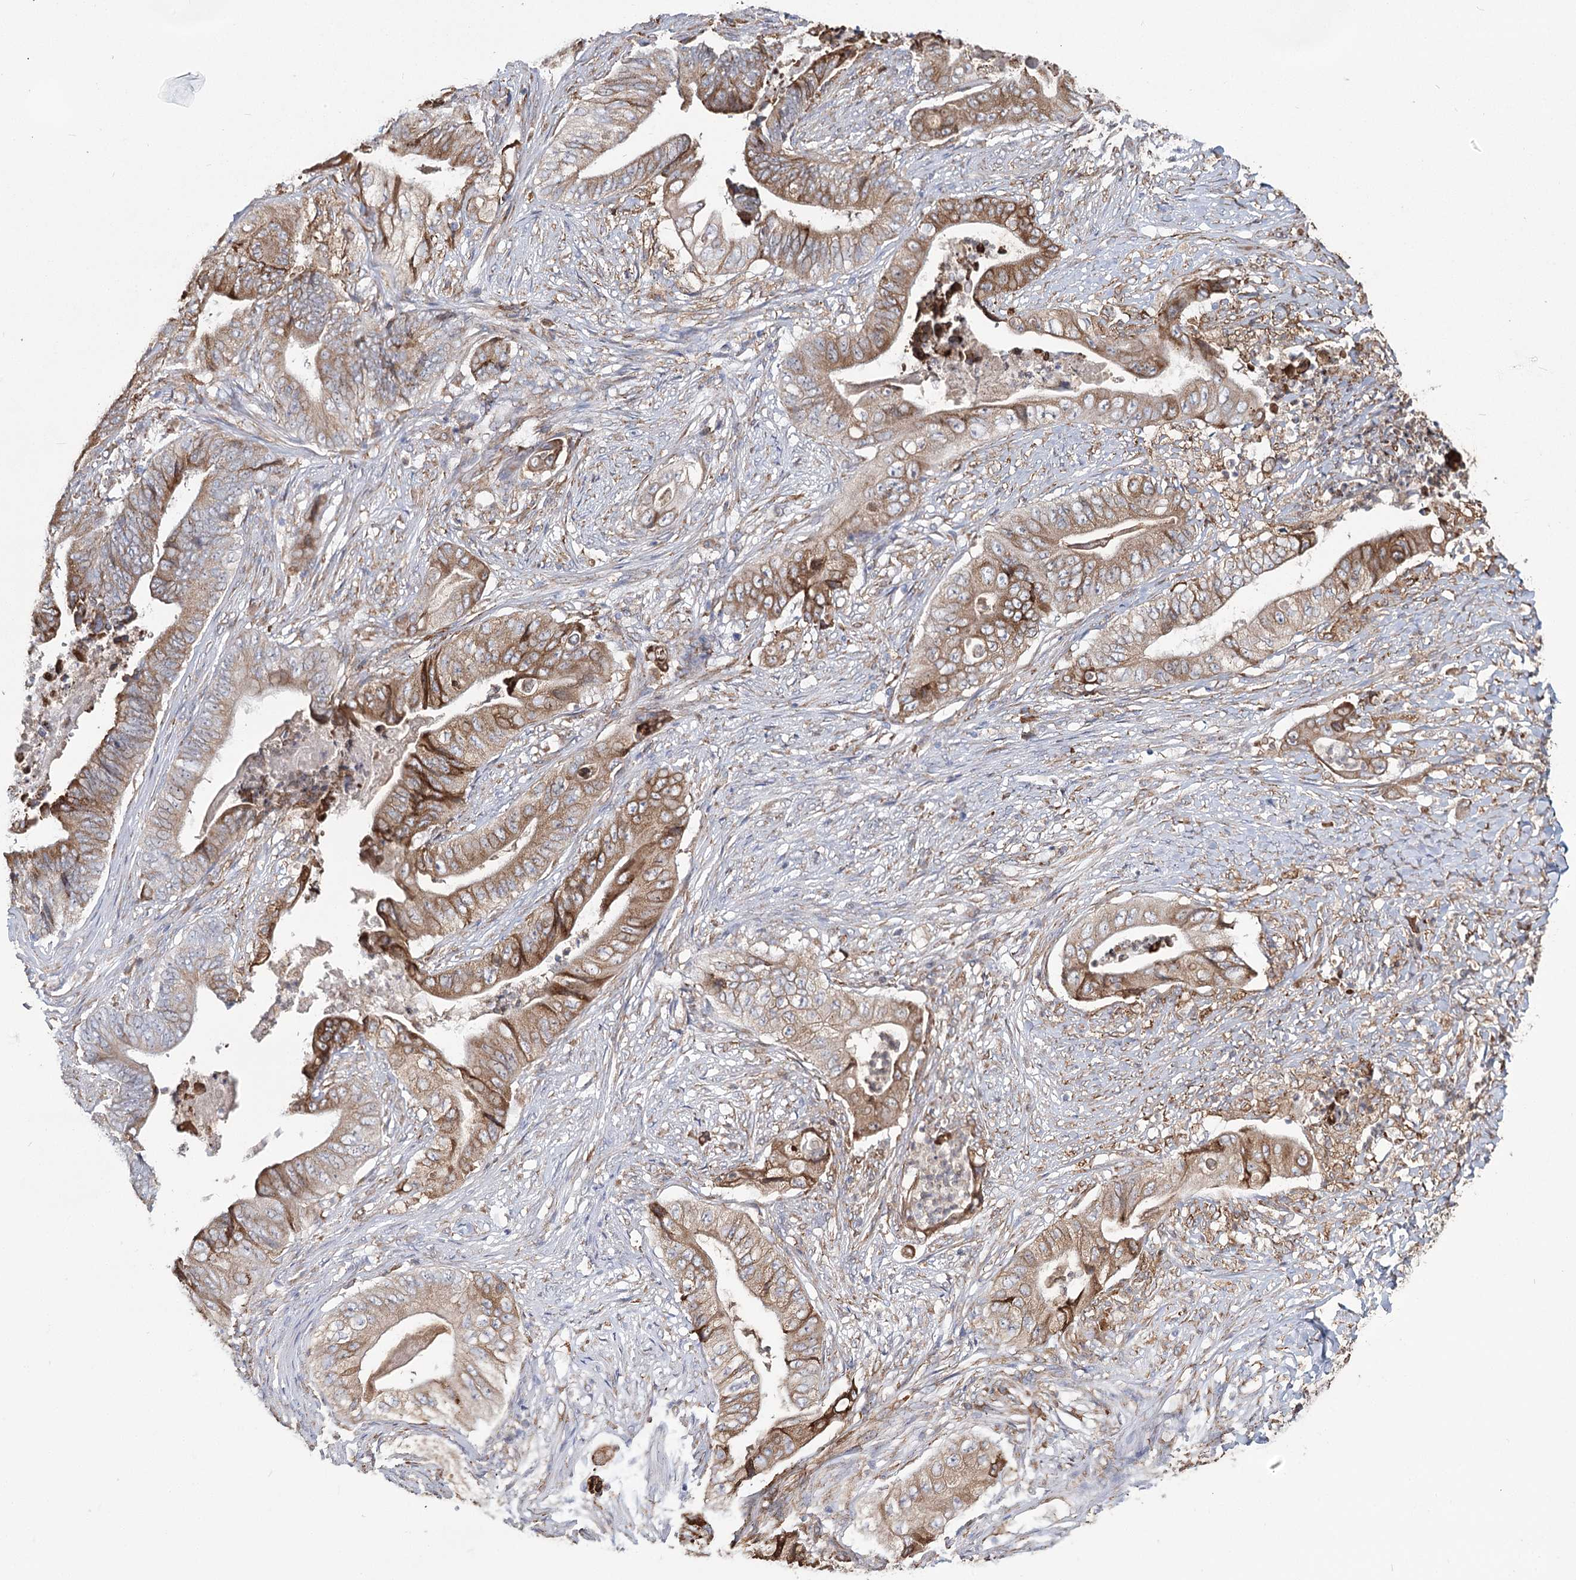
{"staining": {"intensity": "moderate", "quantity": ">75%", "location": "cytoplasmic/membranous"}, "tissue": "stomach cancer", "cell_type": "Tumor cells", "image_type": "cancer", "snomed": [{"axis": "morphology", "description": "Adenocarcinoma, NOS"}, {"axis": "topography", "description": "Stomach"}], "caption": "The histopathology image demonstrates staining of adenocarcinoma (stomach), revealing moderate cytoplasmic/membranous protein expression (brown color) within tumor cells.", "gene": "ZCCHC9", "patient": {"sex": "female", "age": 73}}